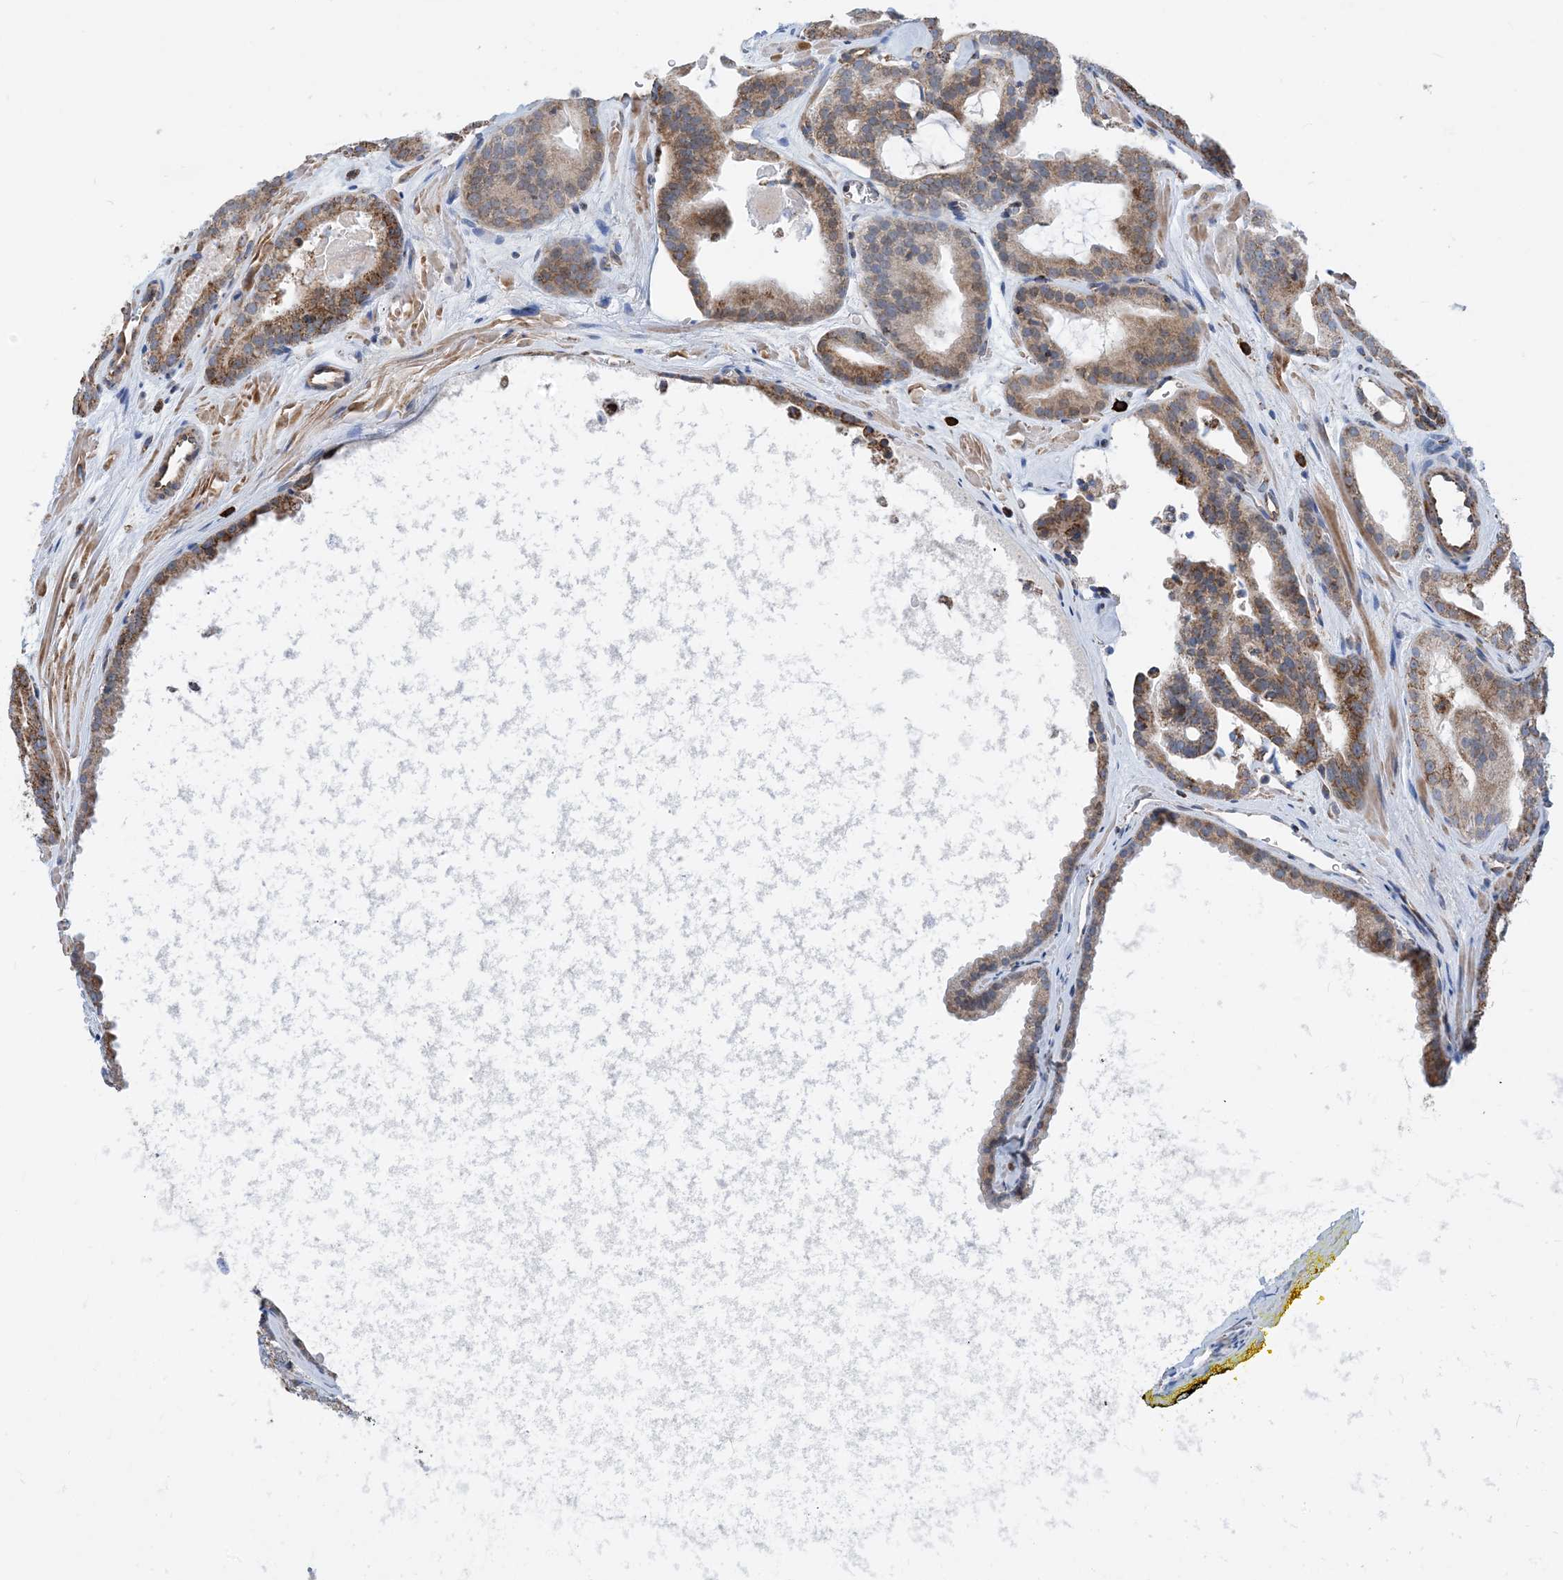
{"staining": {"intensity": "moderate", "quantity": ">75%", "location": "cytoplasmic/membranous"}, "tissue": "prostate cancer", "cell_type": "Tumor cells", "image_type": "cancer", "snomed": [{"axis": "morphology", "description": "Adenocarcinoma, High grade"}, {"axis": "topography", "description": "Prostate"}], "caption": "A micrograph of adenocarcinoma (high-grade) (prostate) stained for a protein displays moderate cytoplasmic/membranous brown staining in tumor cells. (DAB (3,3'-diaminobenzidine) IHC with brightfield microscopy, high magnification).", "gene": "PCDHGA1", "patient": {"sex": "male", "age": 57}}